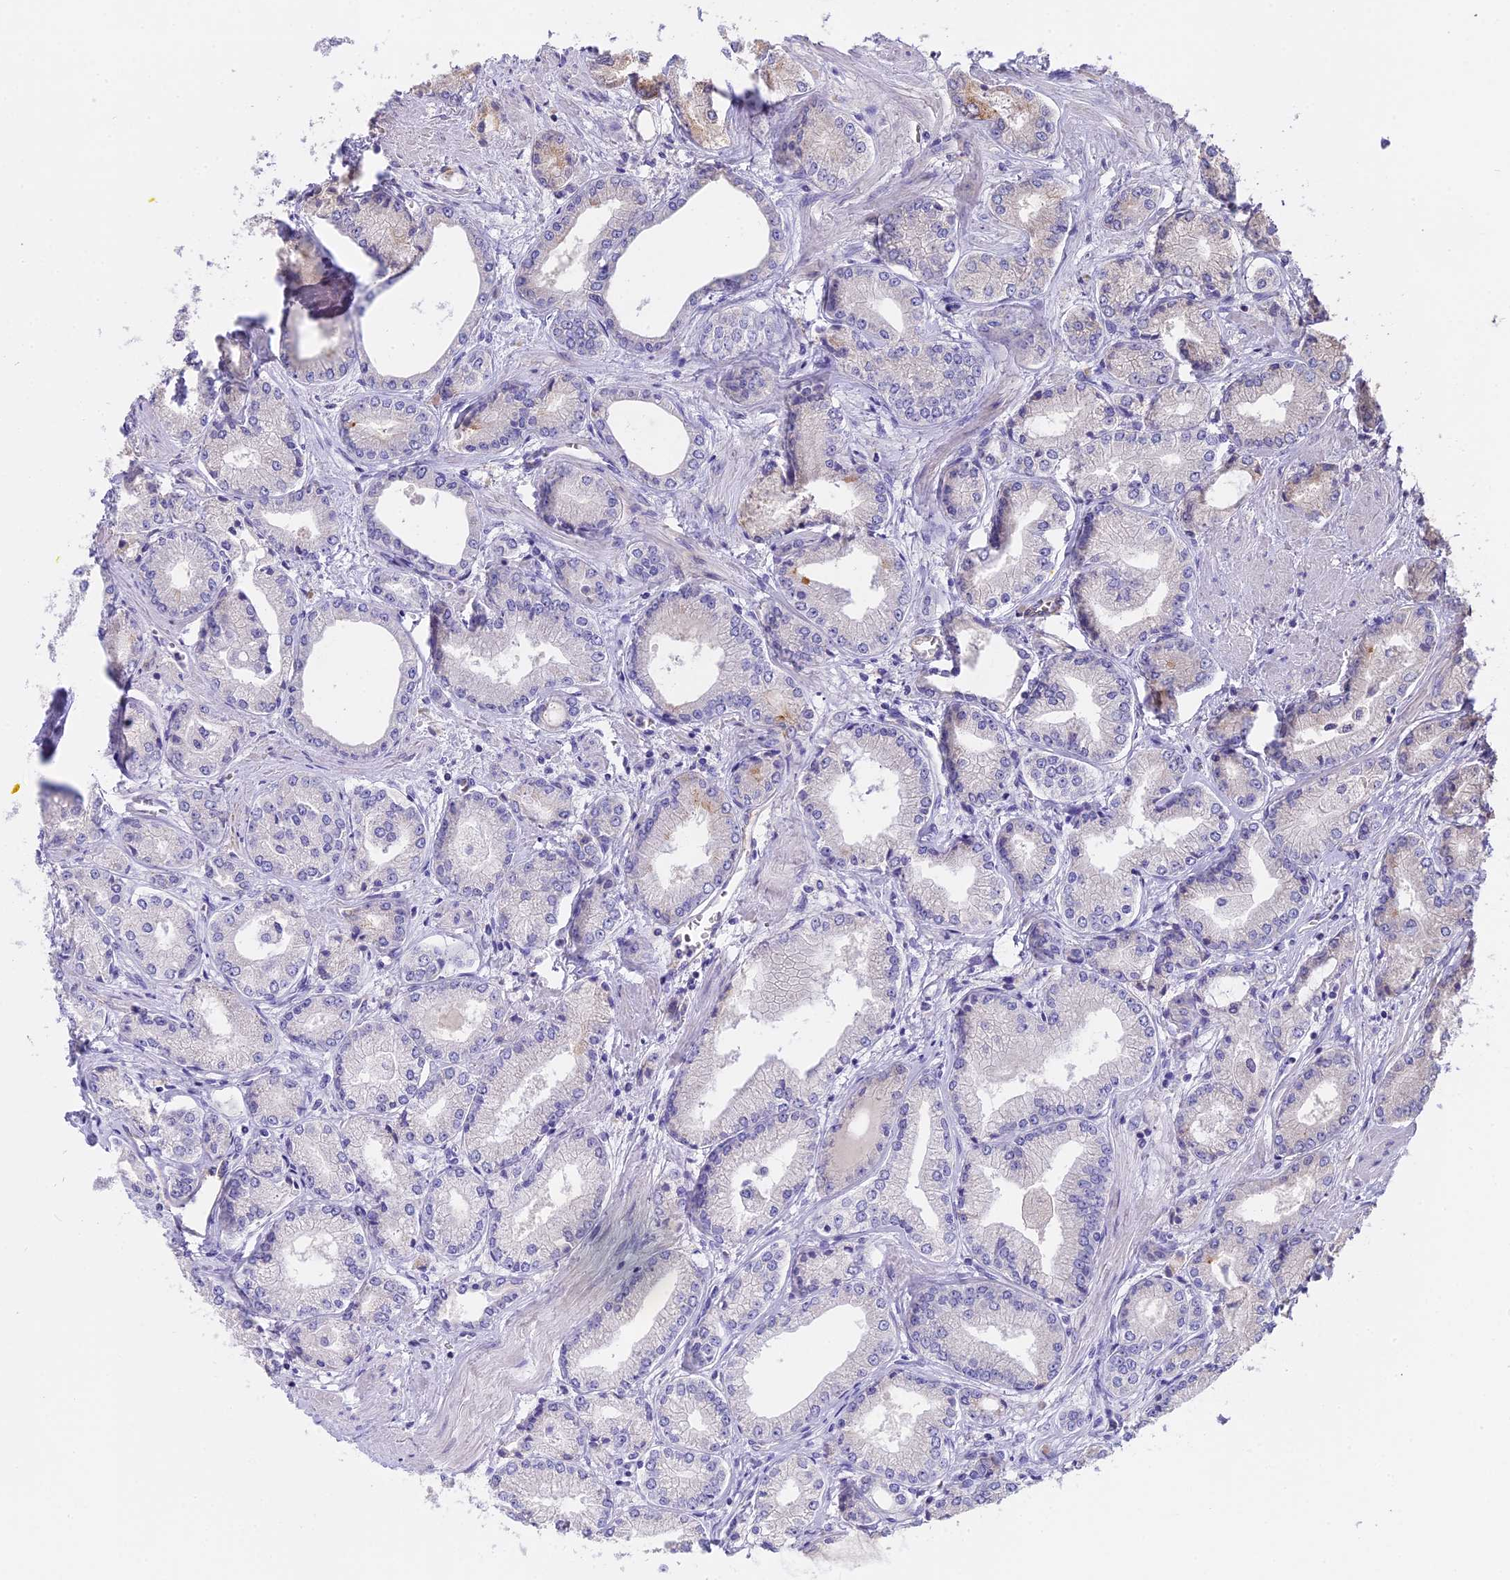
{"staining": {"intensity": "negative", "quantity": "none", "location": "none"}, "tissue": "prostate cancer", "cell_type": "Tumor cells", "image_type": "cancer", "snomed": [{"axis": "morphology", "description": "Adenocarcinoma, Low grade"}, {"axis": "topography", "description": "Prostate"}], "caption": "Immunohistochemistry of human prostate low-grade adenocarcinoma demonstrates no positivity in tumor cells.", "gene": "WFDC2", "patient": {"sex": "male", "age": 60}}